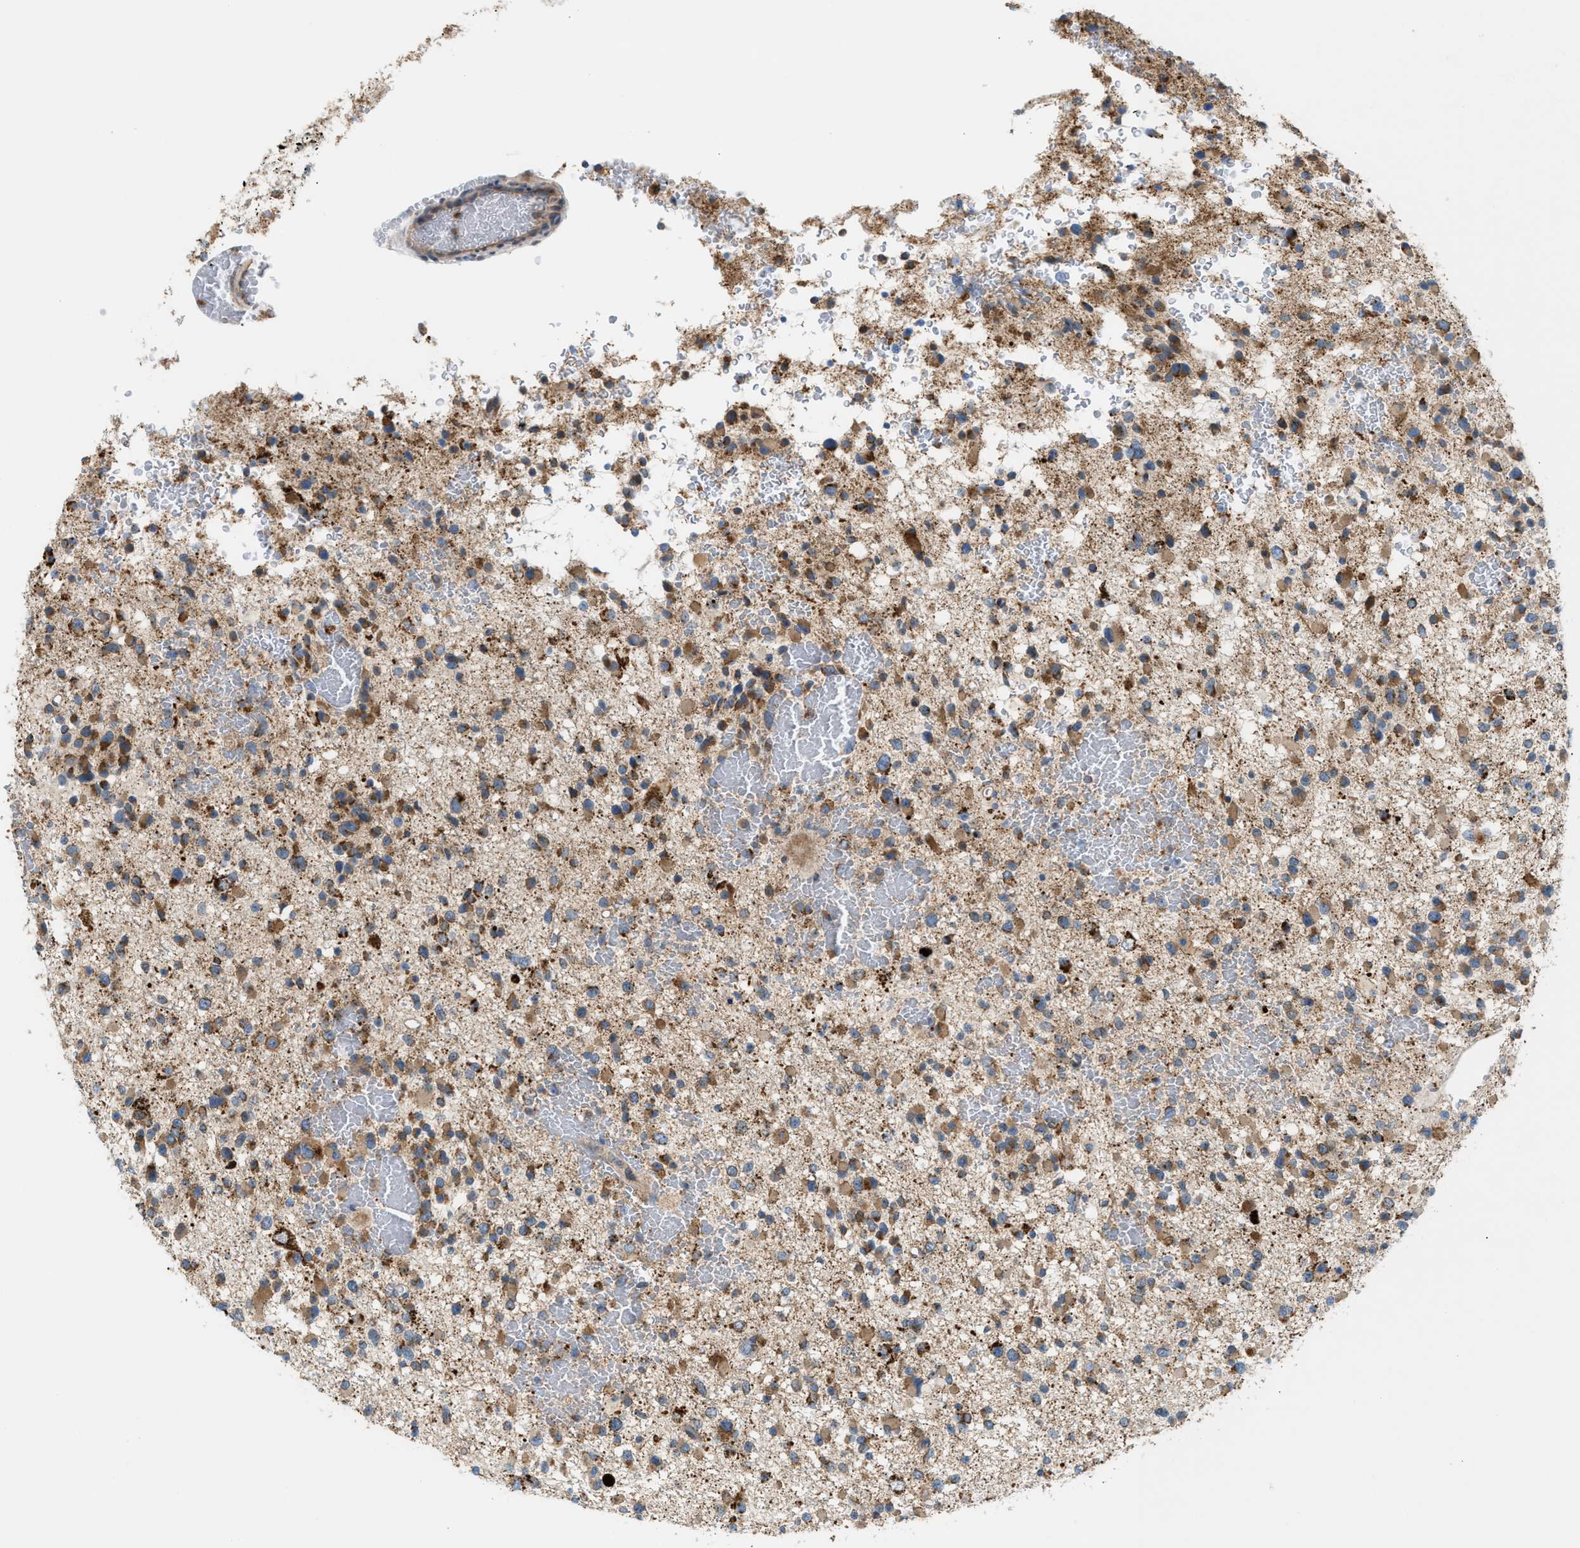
{"staining": {"intensity": "moderate", "quantity": ">75%", "location": "cytoplasmic/membranous"}, "tissue": "glioma", "cell_type": "Tumor cells", "image_type": "cancer", "snomed": [{"axis": "morphology", "description": "Glioma, malignant, Low grade"}, {"axis": "topography", "description": "Brain"}], "caption": "An immunohistochemistry histopathology image of tumor tissue is shown. Protein staining in brown labels moderate cytoplasmic/membranous positivity in glioma within tumor cells.", "gene": "PDCL", "patient": {"sex": "female", "age": 22}}